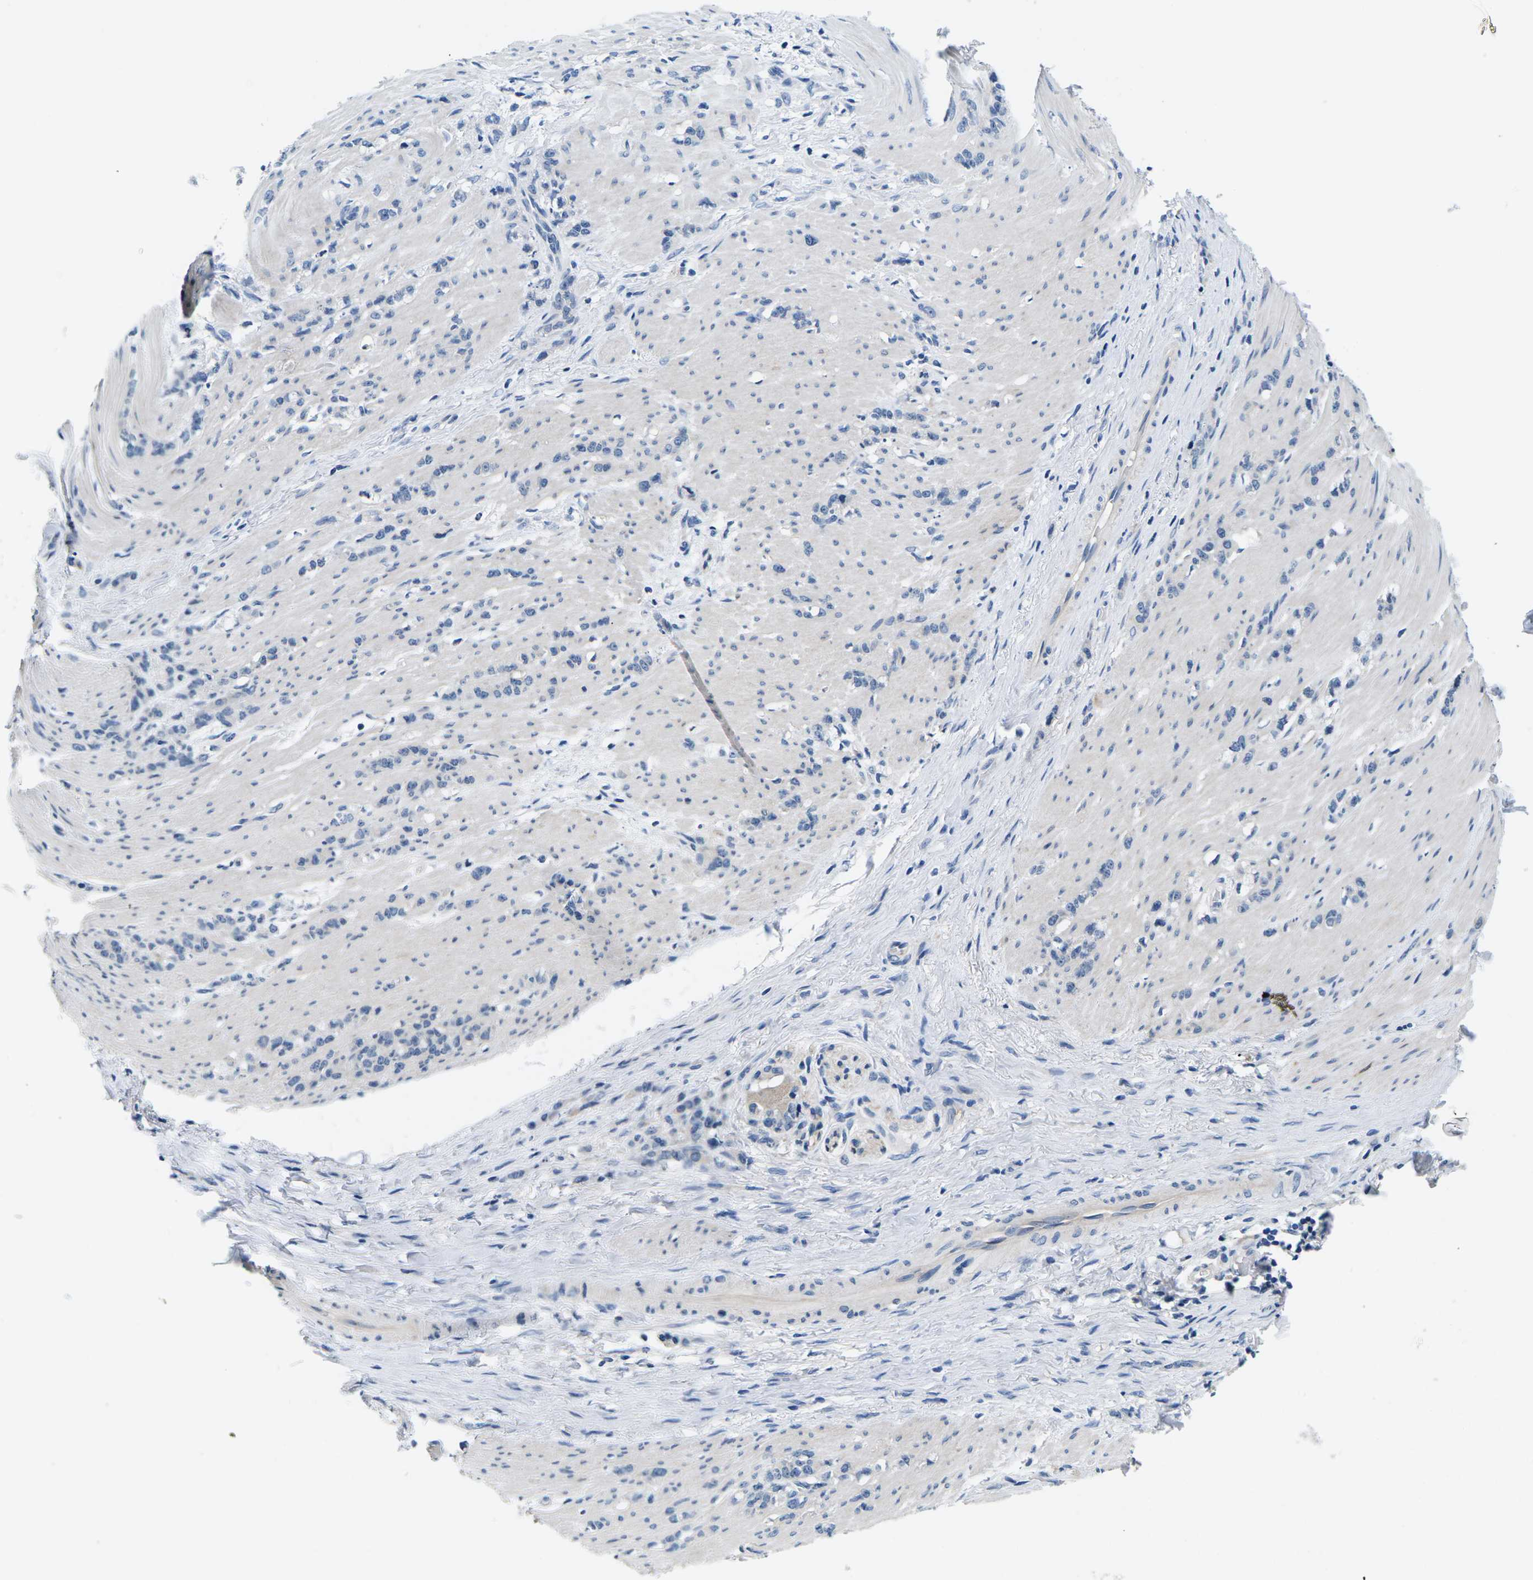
{"staining": {"intensity": "negative", "quantity": "none", "location": "none"}, "tissue": "stomach cancer", "cell_type": "Tumor cells", "image_type": "cancer", "snomed": [{"axis": "morphology", "description": "Adenocarcinoma, NOS"}, {"axis": "topography", "description": "Stomach, lower"}], "caption": "Tumor cells are negative for brown protein staining in stomach cancer.", "gene": "TSPAN2", "patient": {"sex": "male", "age": 88}}